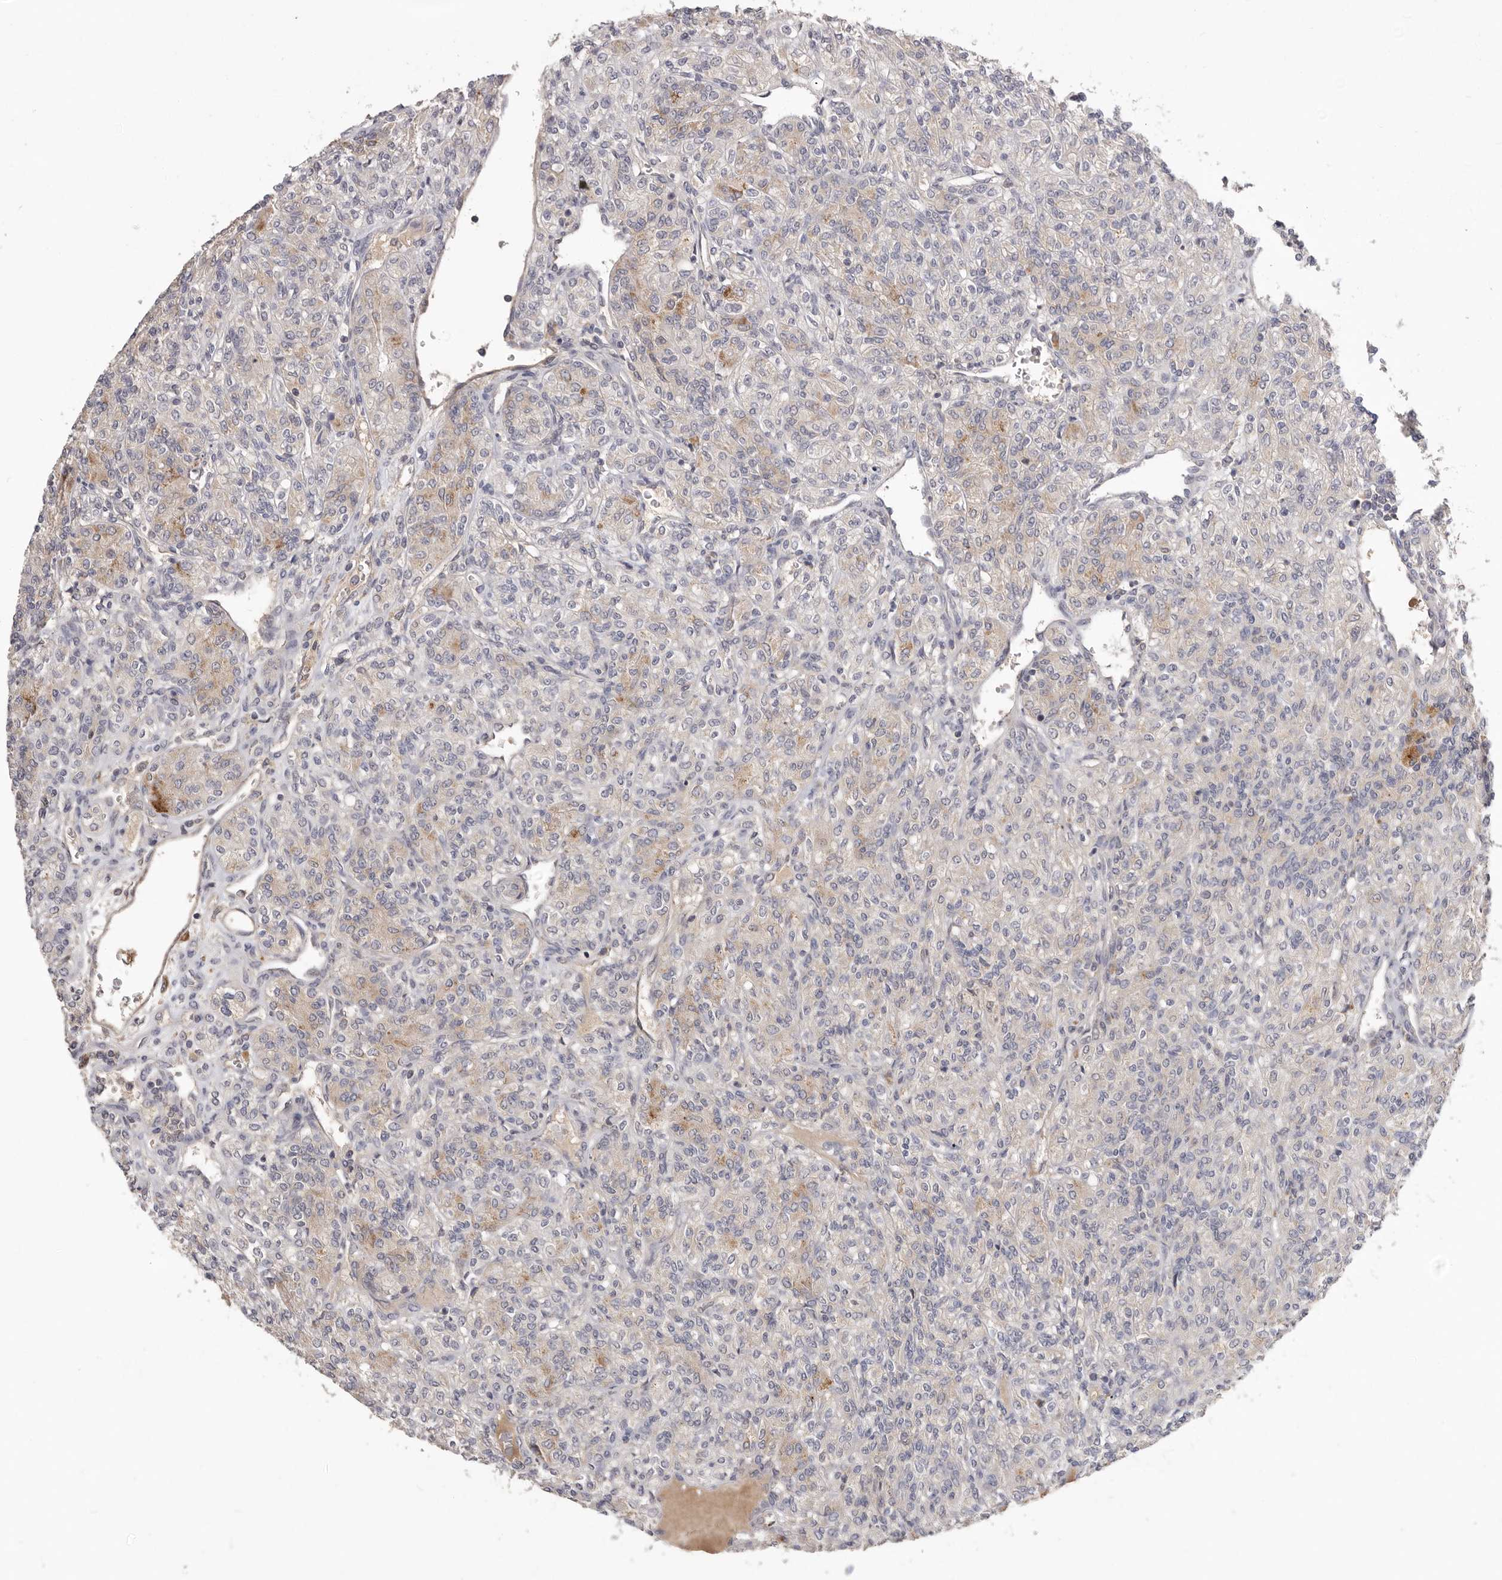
{"staining": {"intensity": "weak", "quantity": "<25%", "location": "nuclear"}, "tissue": "renal cancer", "cell_type": "Tumor cells", "image_type": "cancer", "snomed": [{"axis": "morphology", "description": "Adenocarcinoma, NOS"}, {"axis": "topography", "description": "Kidney"}], "caption": "An image of adenocarcinoma (renal) stained for a protein displays no brown staining in tumor cells.", "gene": "BRCA2", "patient": {"sex": "male", "age": 77}}